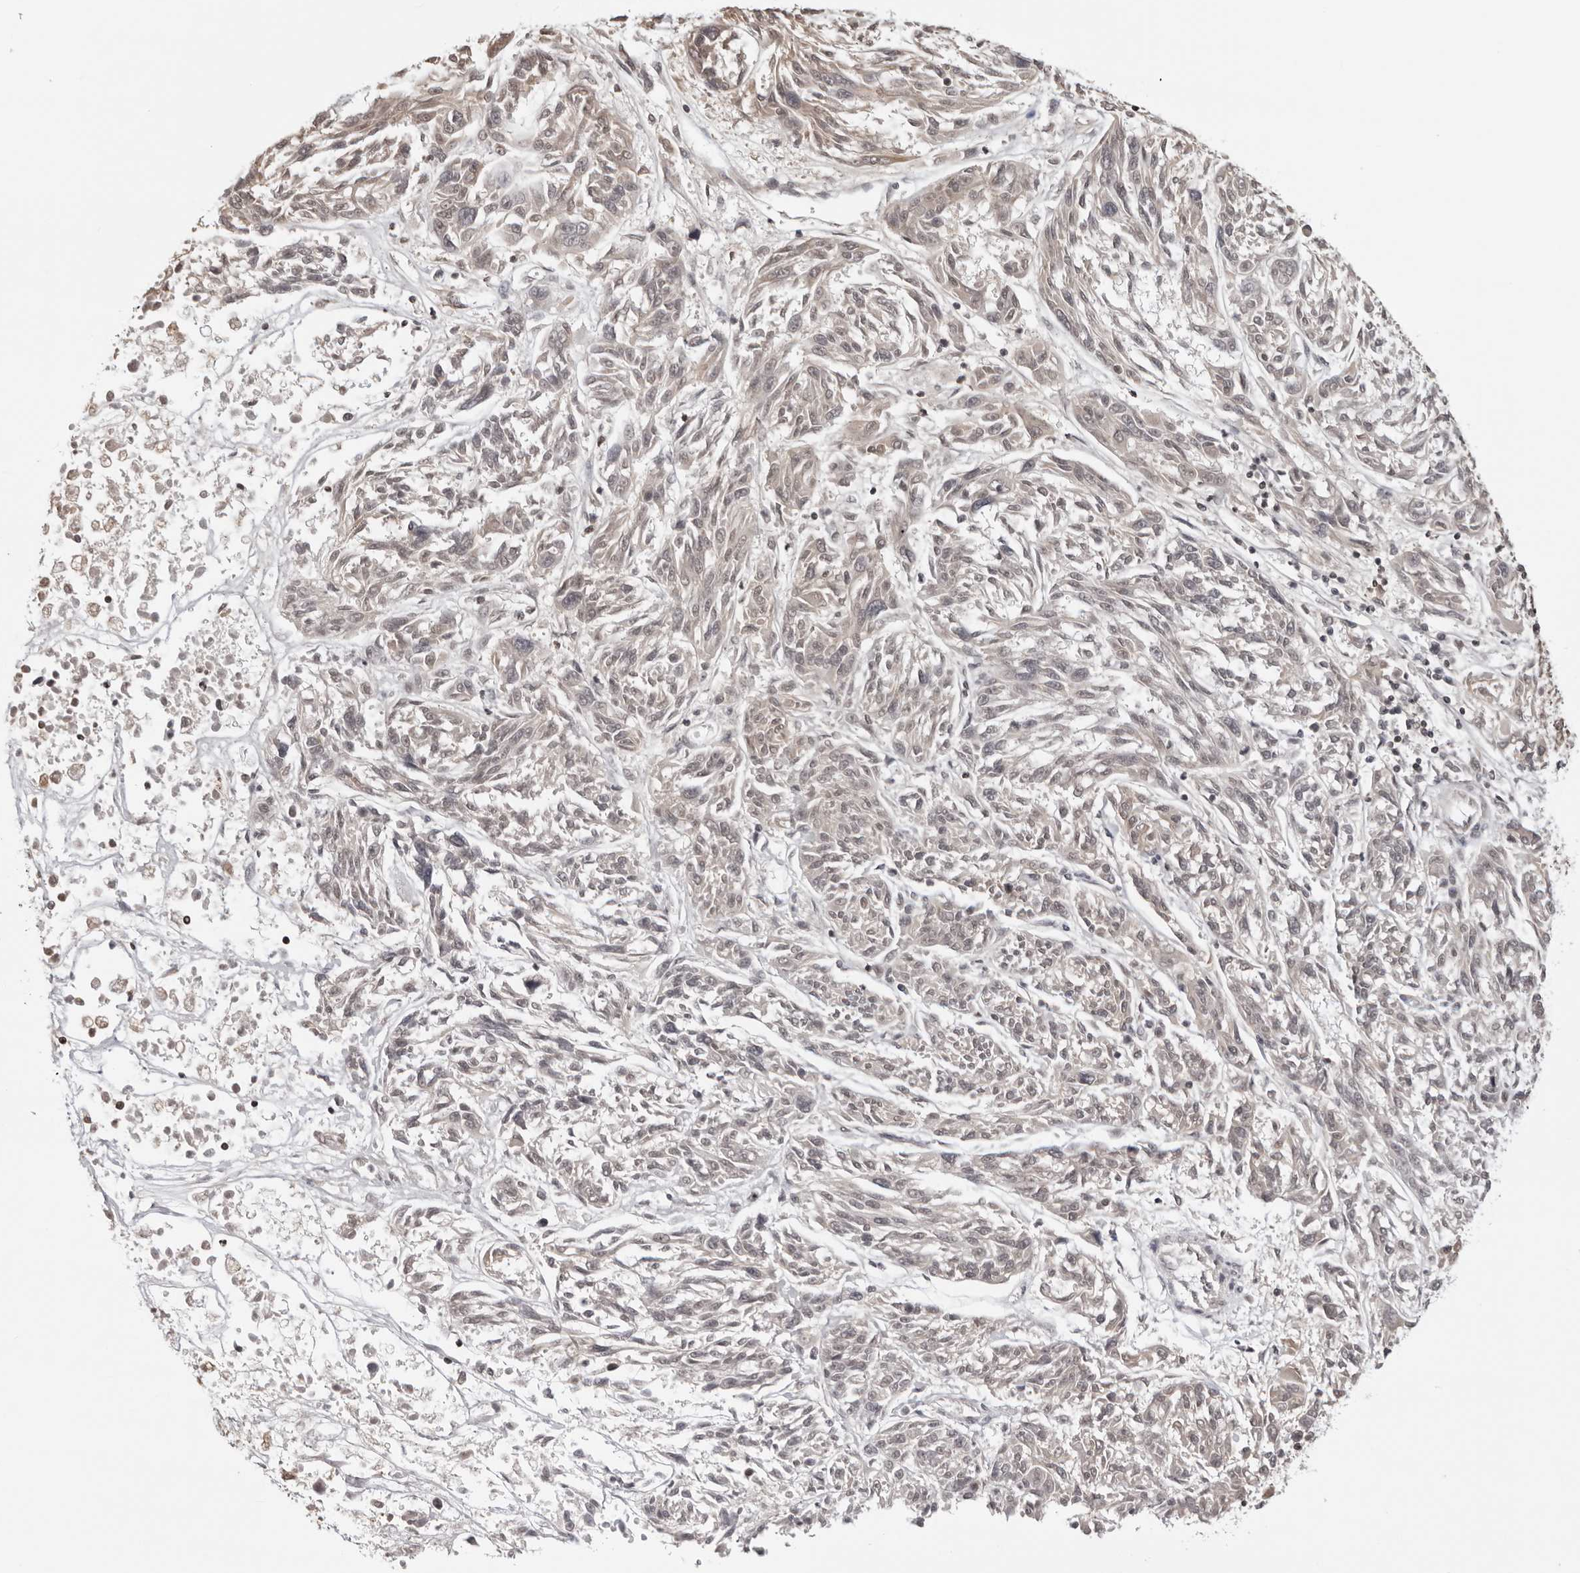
{"staining": {"intensity": "negative", "quantity": "none", "location": "none"}, "tissue": "melanoma", "cell_type": "Tumor cells", "image_type": "cancer", "snomed": [{"axis": "morphology", "description": "Malignant melanoma, NOS"}, {"axis": "topography", "description": "Skin"}], "caption": "IHC of human malignant melanoma shows no expression in tumor cells. (DAB (3,3'-diaminobenzidine) immunohistochemistry (IHC) with hematoxylin counter stain).", "gene": "SDE2", "patient": {"sex": "male", "age": 53}}